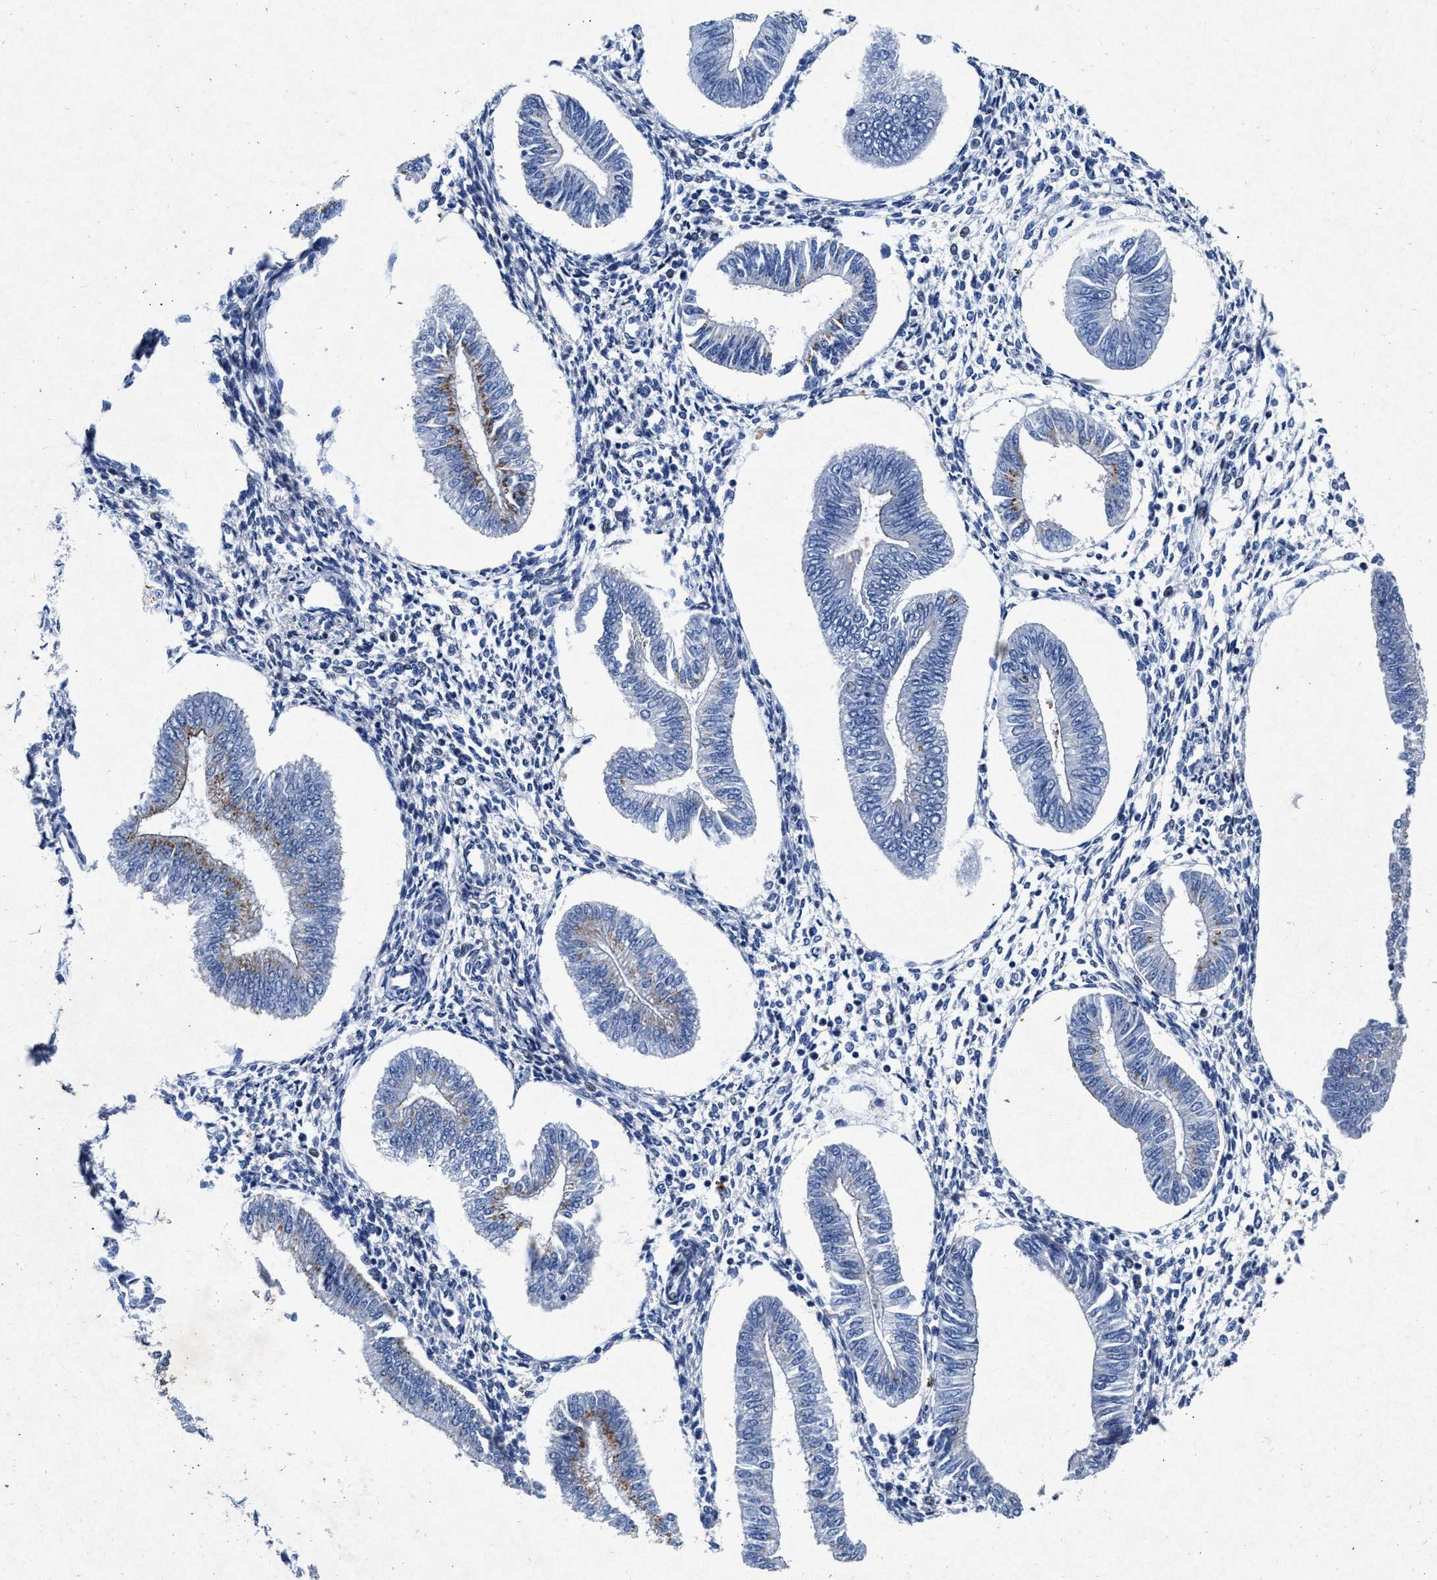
{"staining": {"intensity": "negative", "quantity": "none", "location": "none"}, "tissue": "endometrium", "cell_type": "Cells in endometrial stroma", "image_type": "normal", "snomed": [{"axis": "morphology", "description": "Normal tissue, NOS"}, {"axis": "topography", "description": "Endometrium"}], "caption": "DAB immunohistochemical staining of normal human endometrium exhibits no significant staining in cells in endometrial stroma.", "gene": "MAP6", "patient": {"sex": "female", "age": 50}}